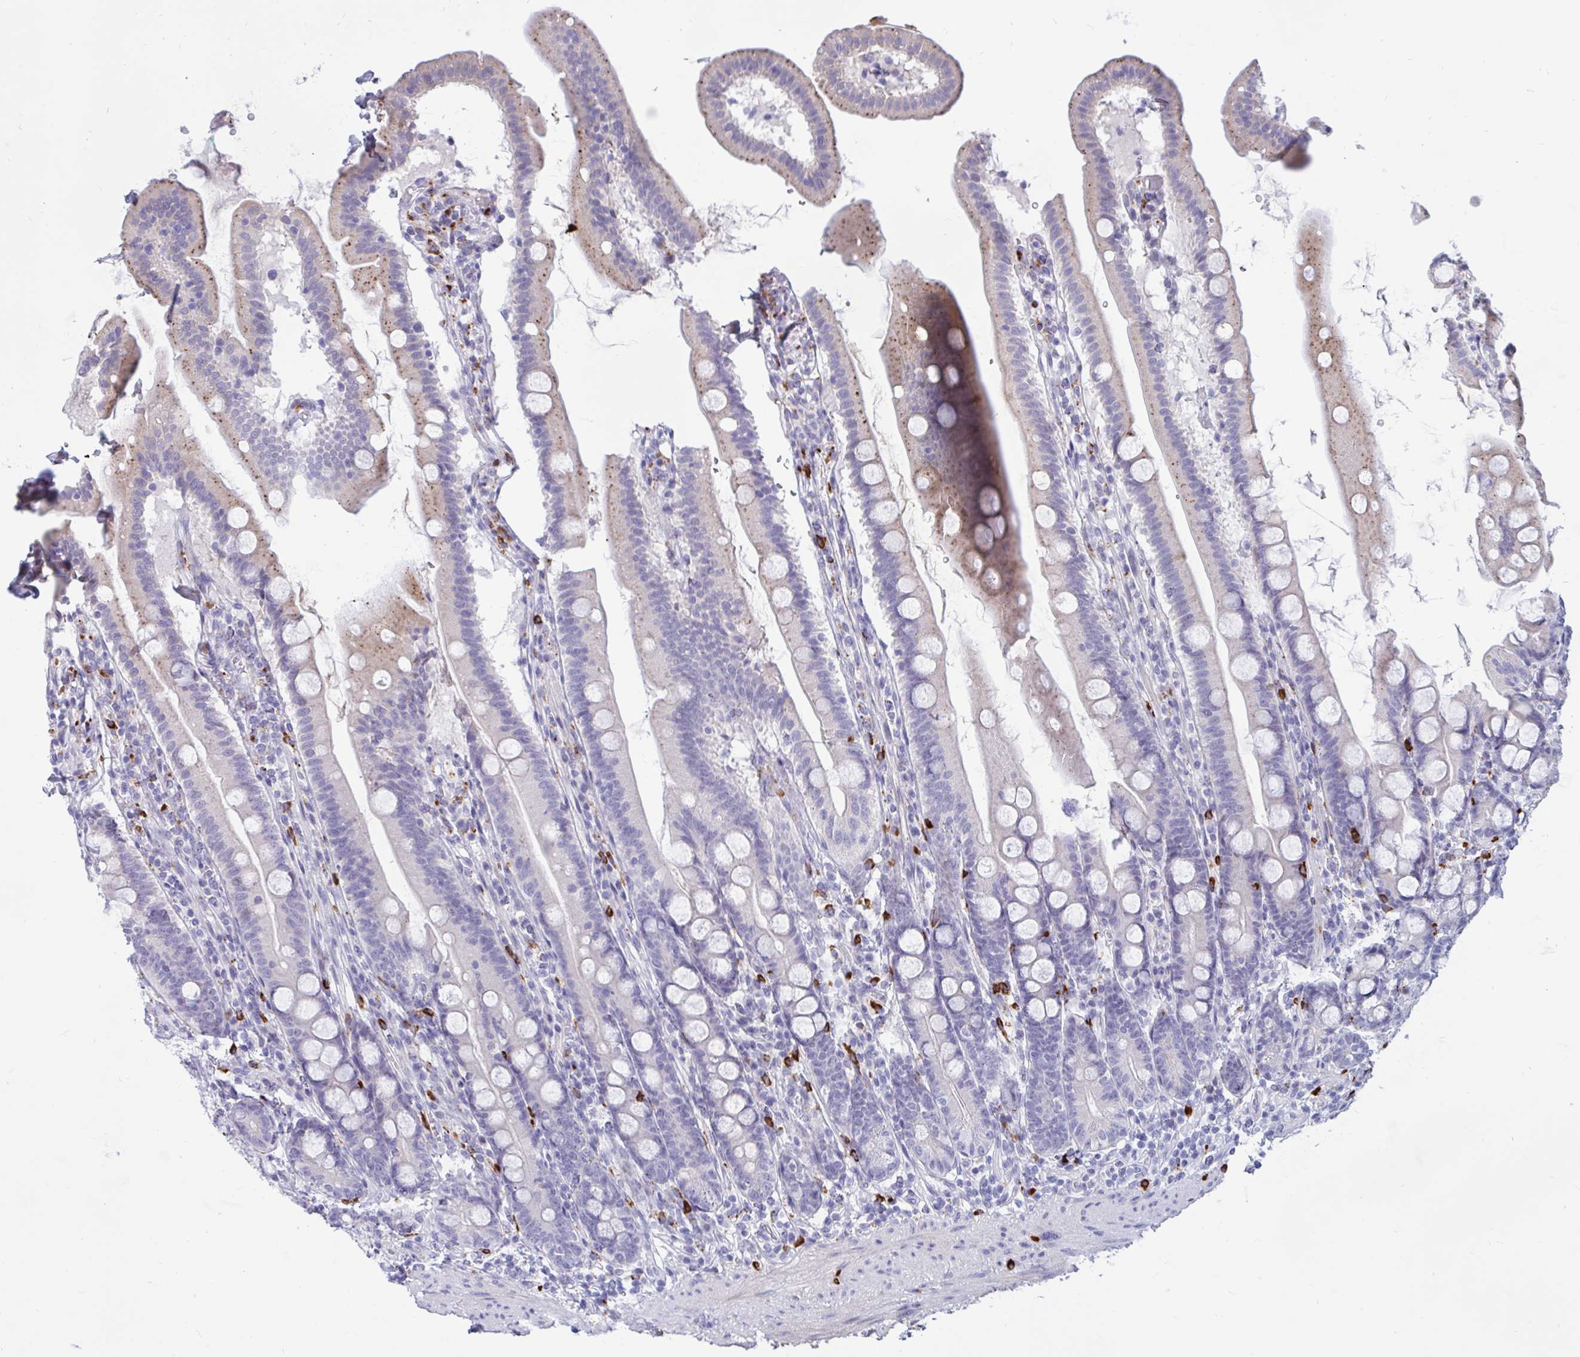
{"staining": {"intensity": "moderate", "quantity": "<25%", "location": "cytoplasmic/membranous"}, "tissue": "duodenum", "cell_type": "Glandular cells", "image_type": "normal", "snomed": [{"axis": "morphology", "description": "Normal tissue, NOS"}, {"axis": "topography", "description": "Duodenum"}], "caption": "A low amount of moderate cytoplasmic/membranous expression is appreciated in approximately <25% of glandular cells in normal duodenum. (DAB IHC with brightfield microscopy, high magnification).", "gene": "FAM219B", "patient": {"sex": "female", "age": 67}}